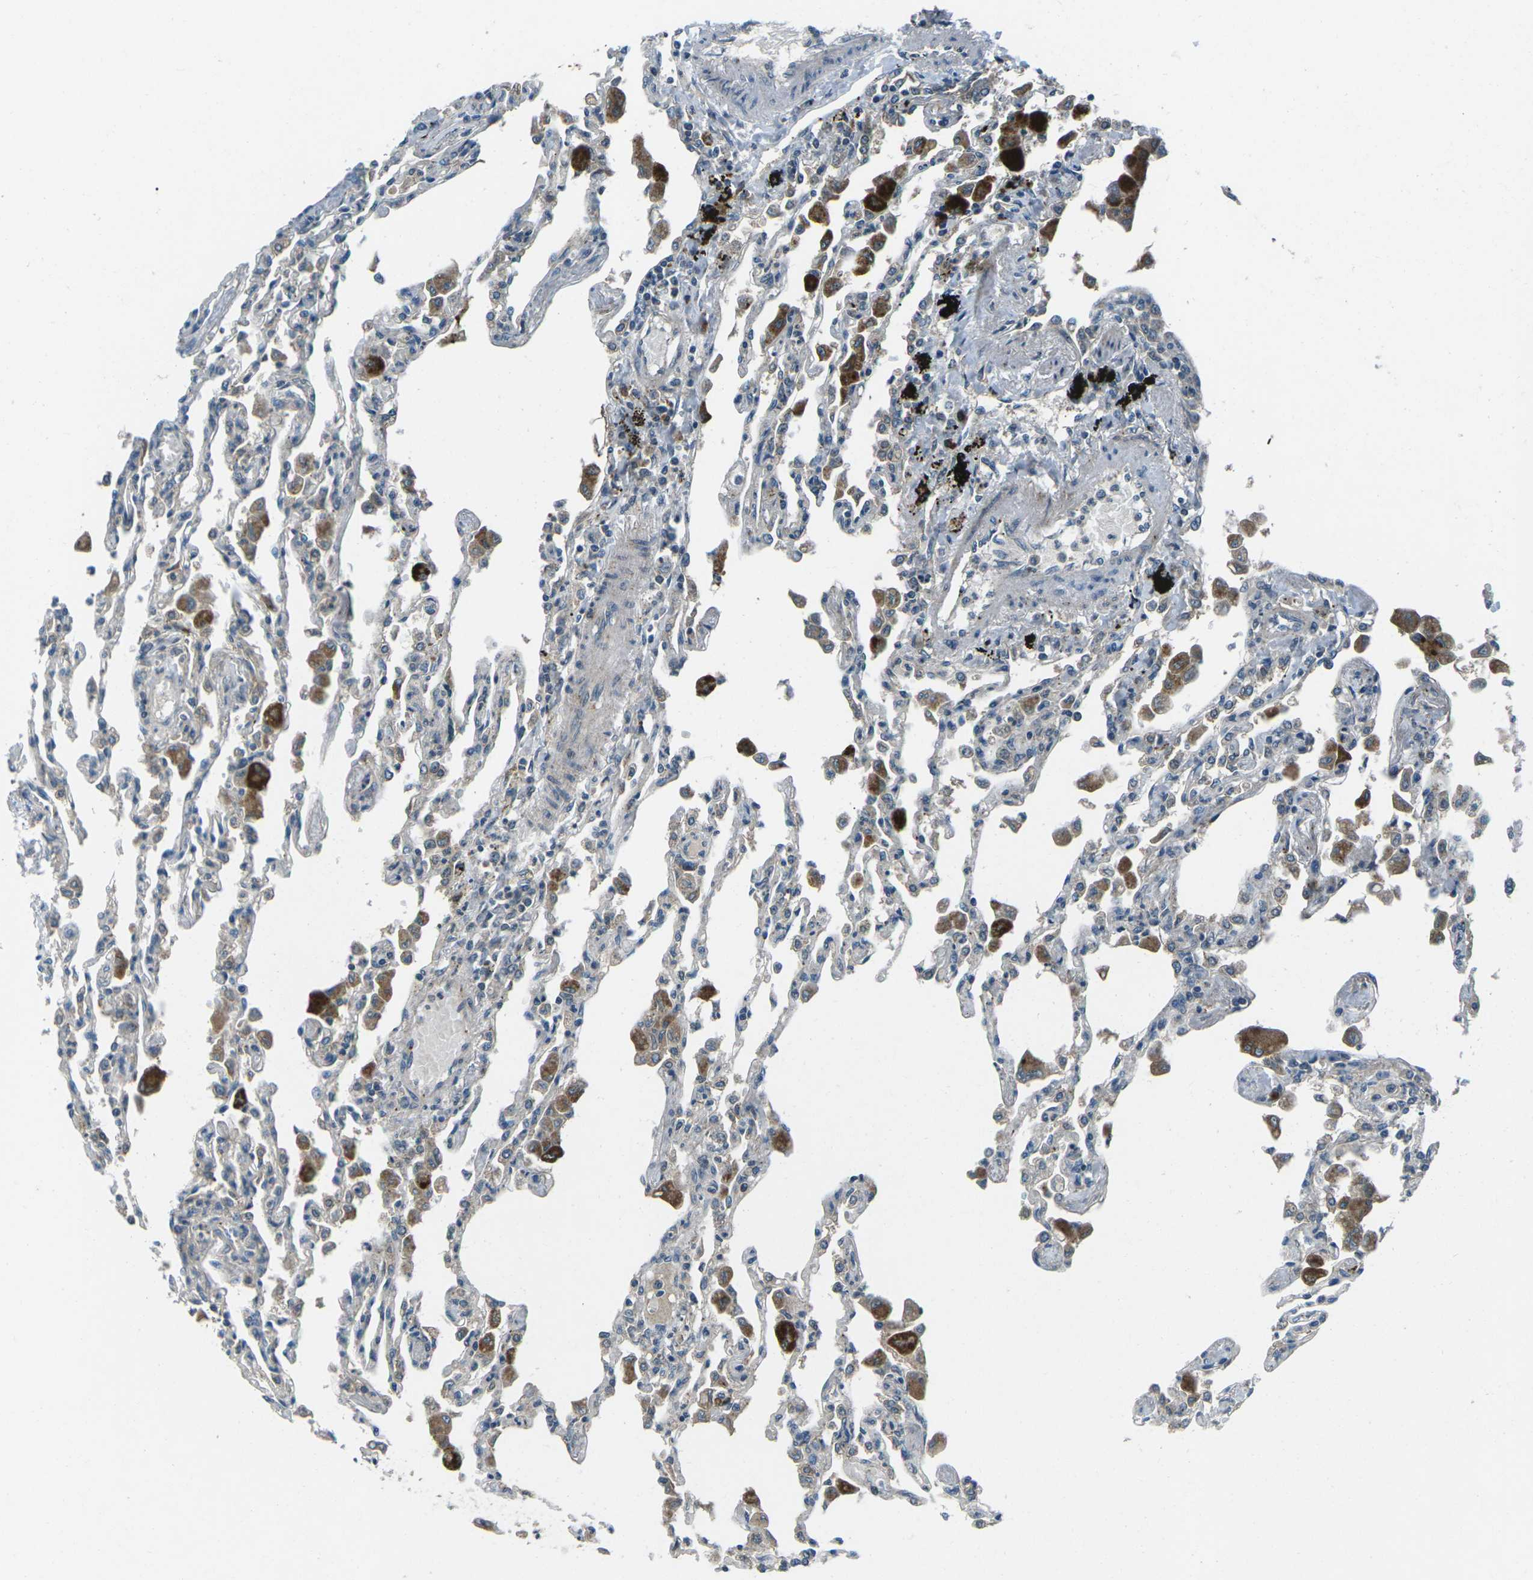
{"staining": {"intensity": "weak", "quantity": "<25%", "location": "cytoplasmic/membranous"}, "tissue": "lung", "cell_type": "Alveolar cells", "image_type": "normal", "snomed": [{"axis": "morphology", "description": "Normal tissue, NOS"}, {"axis": "topography", "description": "Bronchus"}, {"axis": "topography", "description": "Lung"}], "caption": "High magnification brightfield microscopy of unremarkable lung stained with DAB (3,3'-diaminobenzidine) (brown) and counterstained with hematoxylin (blue): alveolar cells show no significant expression. Brightfield microscopy of immunohistochemistry (IHC) stained with DAB (3,3'-diaminobenzidine) (brown) and hematoxylin (blue), captured at high magnification.", "gene": "CDK16", "patient": {"sex": "female", "age": 49}}